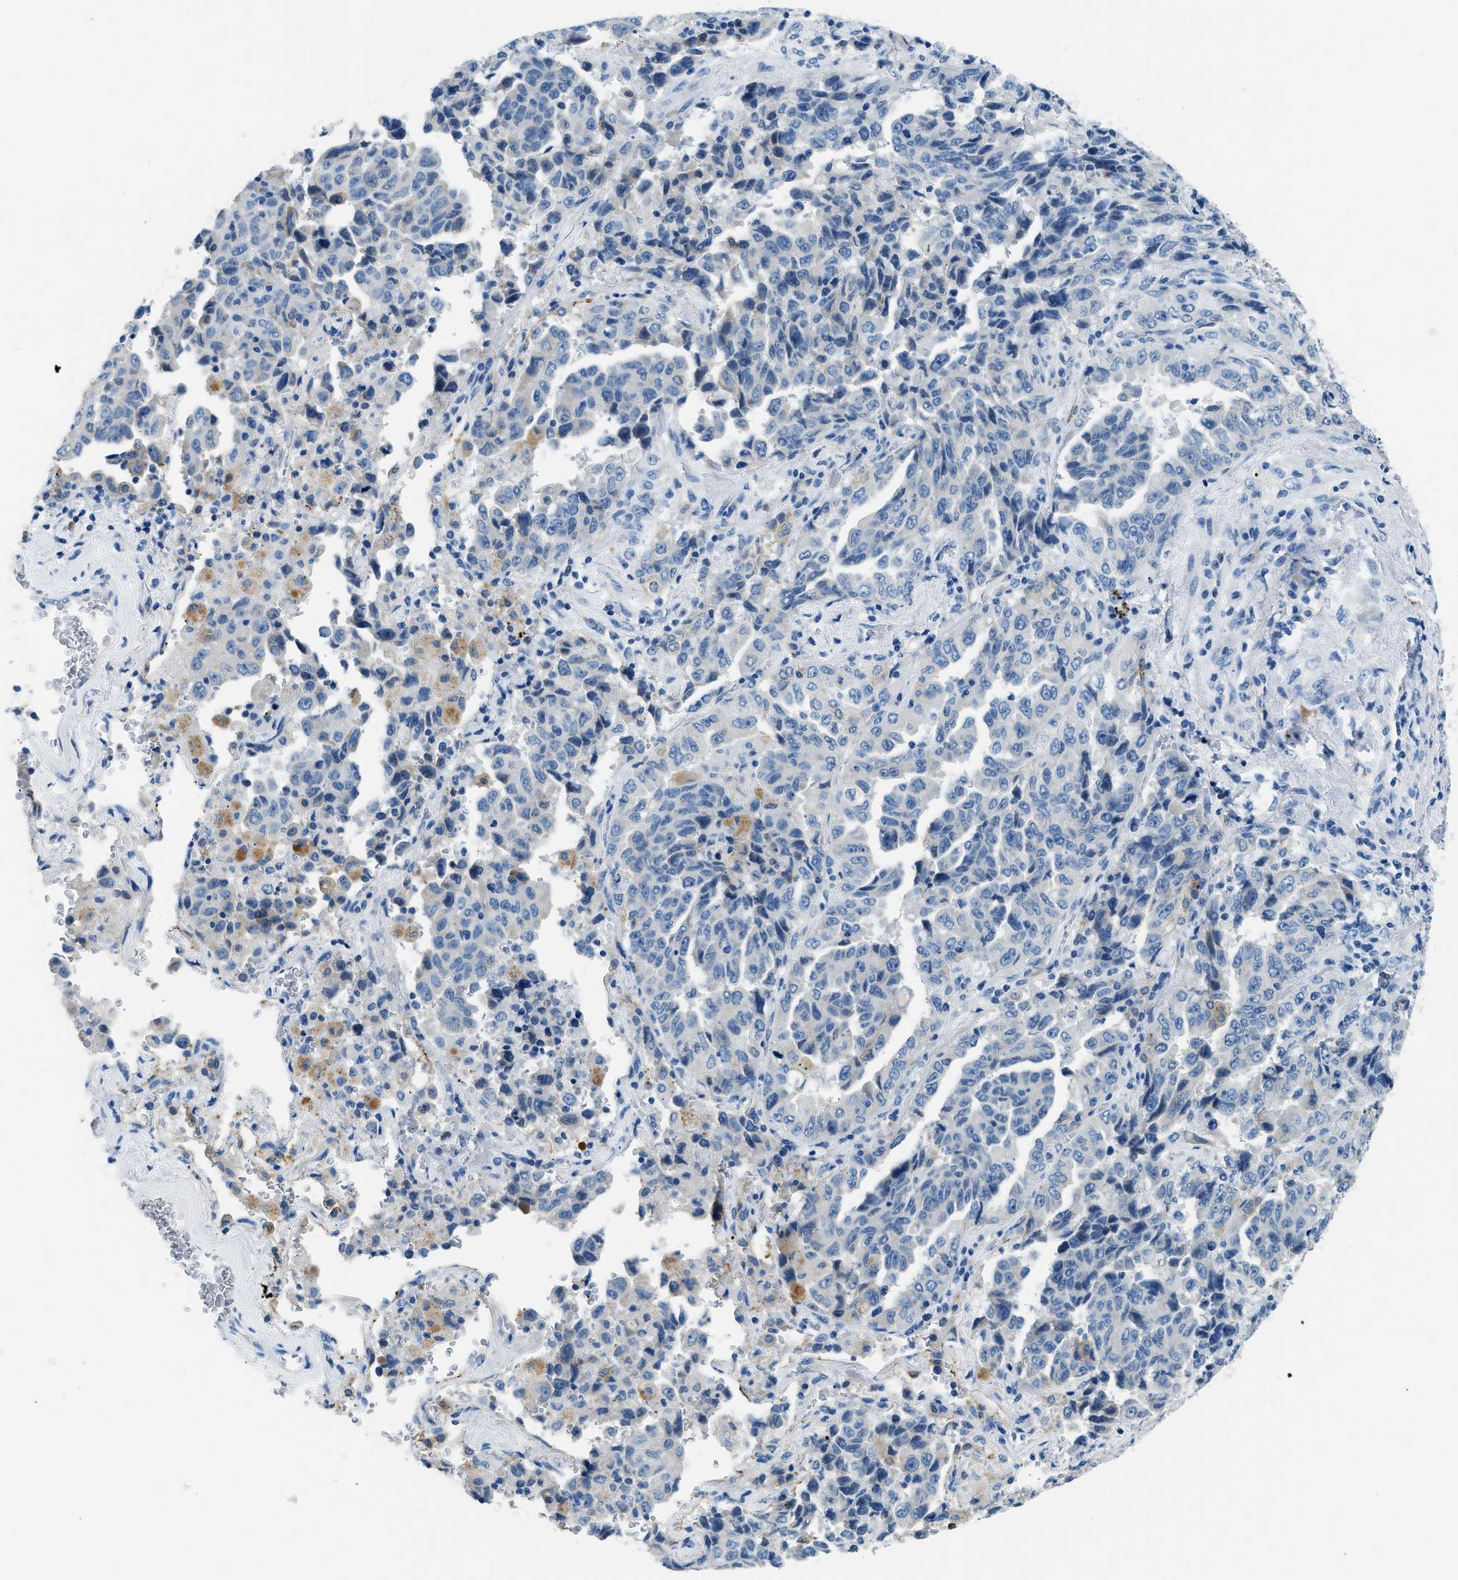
{"staining": {"intensity": "negative", "quantity": "none", "location": "none"}, "tissue": "lung cancer", "cell_type": "Tumor cells", "image_type": "cancer", "snomed": [{"axis": "morphology", "description": "Adenocarcinoma, NOS"}, {"axis": "topography", "description": "Lung"}], "caption": "This is an IHC histopathology image of lung adenocarcinoma. There is no expression in tumor cells.", "gene": "CLDN18", "patient": {"sex": "female", "age": 51}}